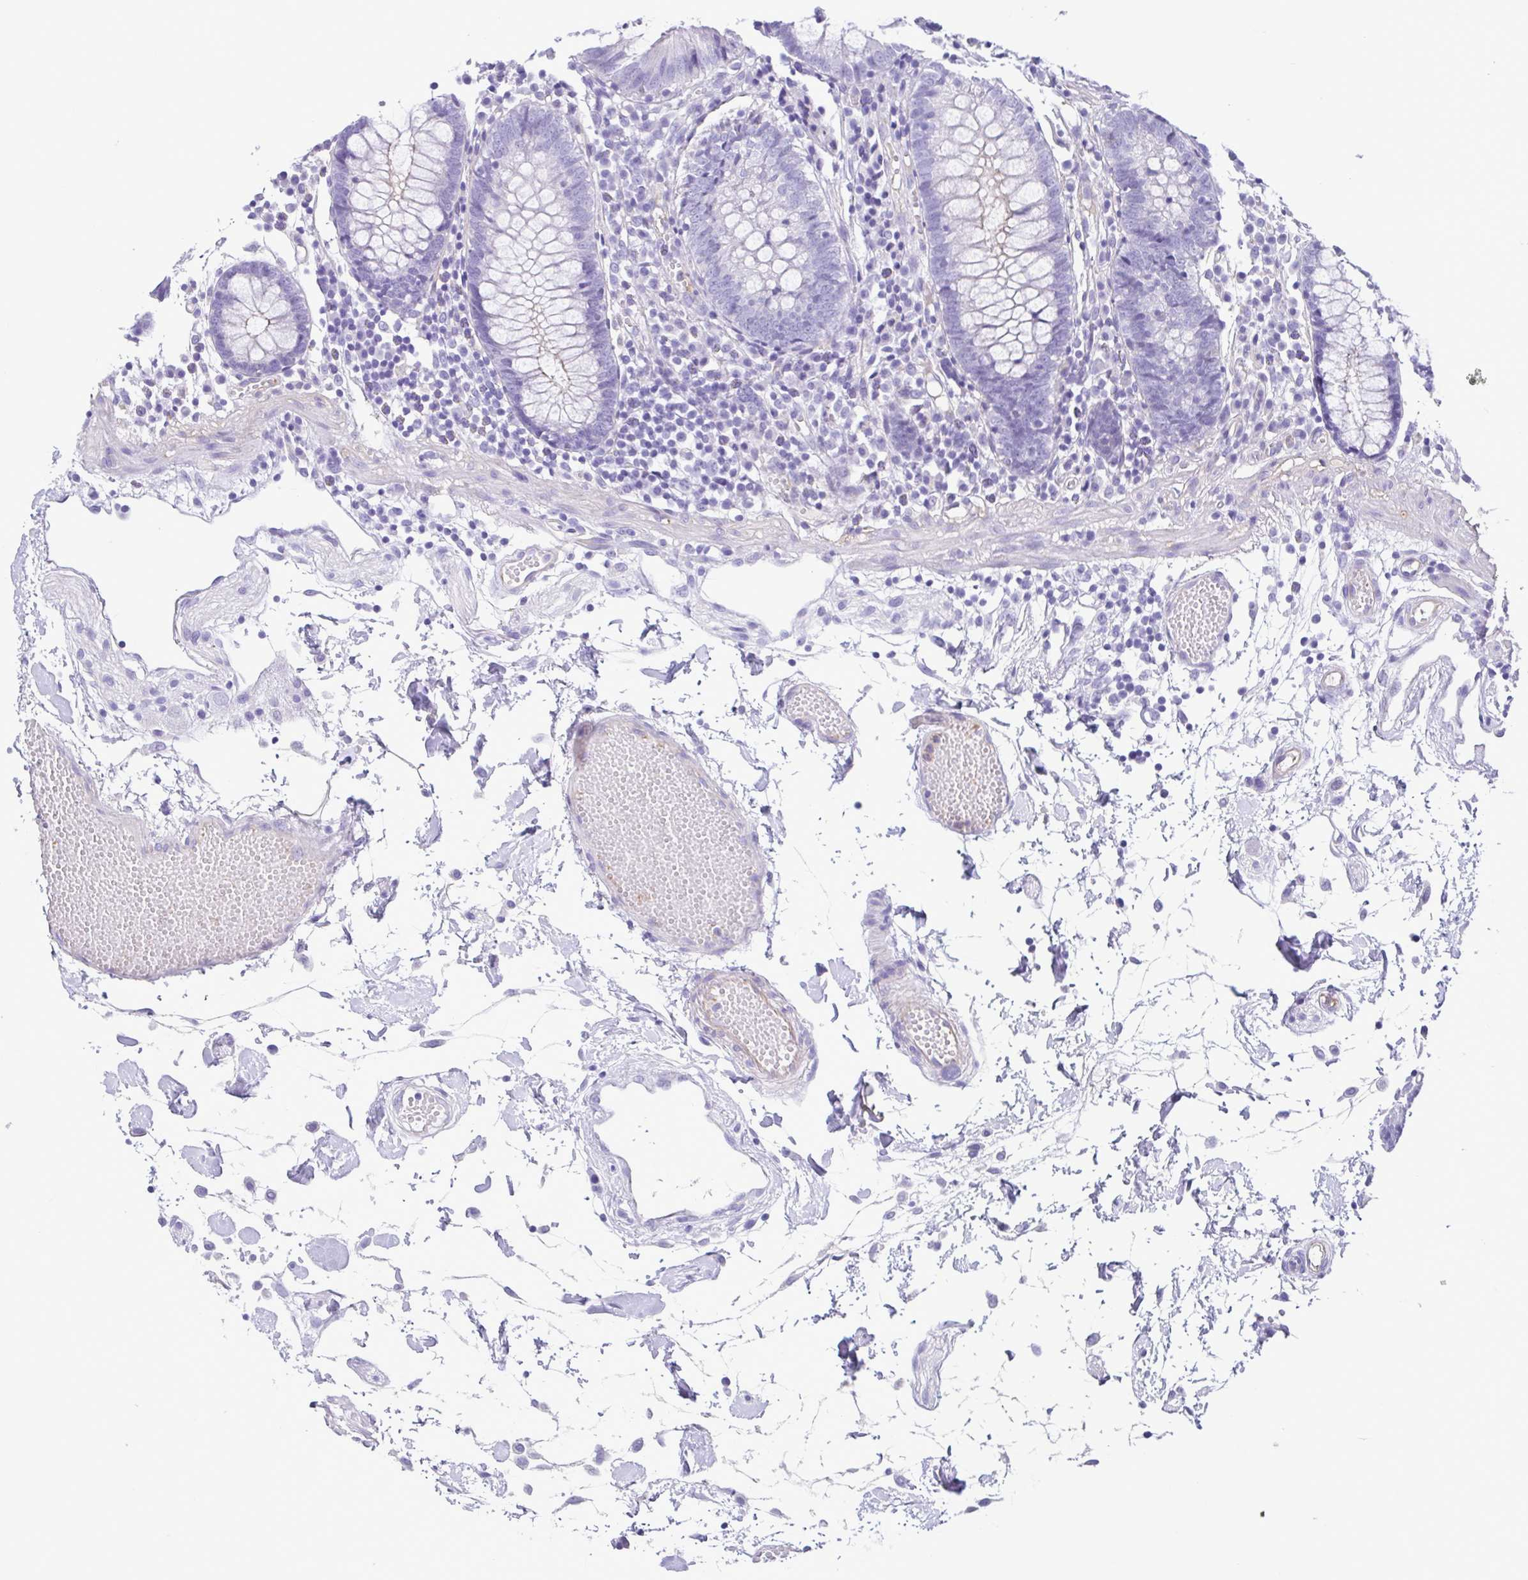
{"staining": {"intensity": "negative", "quantity": "none", "location": "none"}, "tissue": "colon", "cell_type": "Endothelial cells", "image_type": "normal", "snomed": [{"axis": "morphology", "description": "Normal tissue, NOS"}, {"axis": "morphology", "description": "Adenocarcinoma, NOS"}, {"axis": "topography", "description": "Colon"}], "caption": "This is a photomicrograph of immunohistochemistry staining of normal colon, which shows no expression in endothelial cells.", "gene": "CYP11B1", "patient": {"sex": "male", "age": 83}}